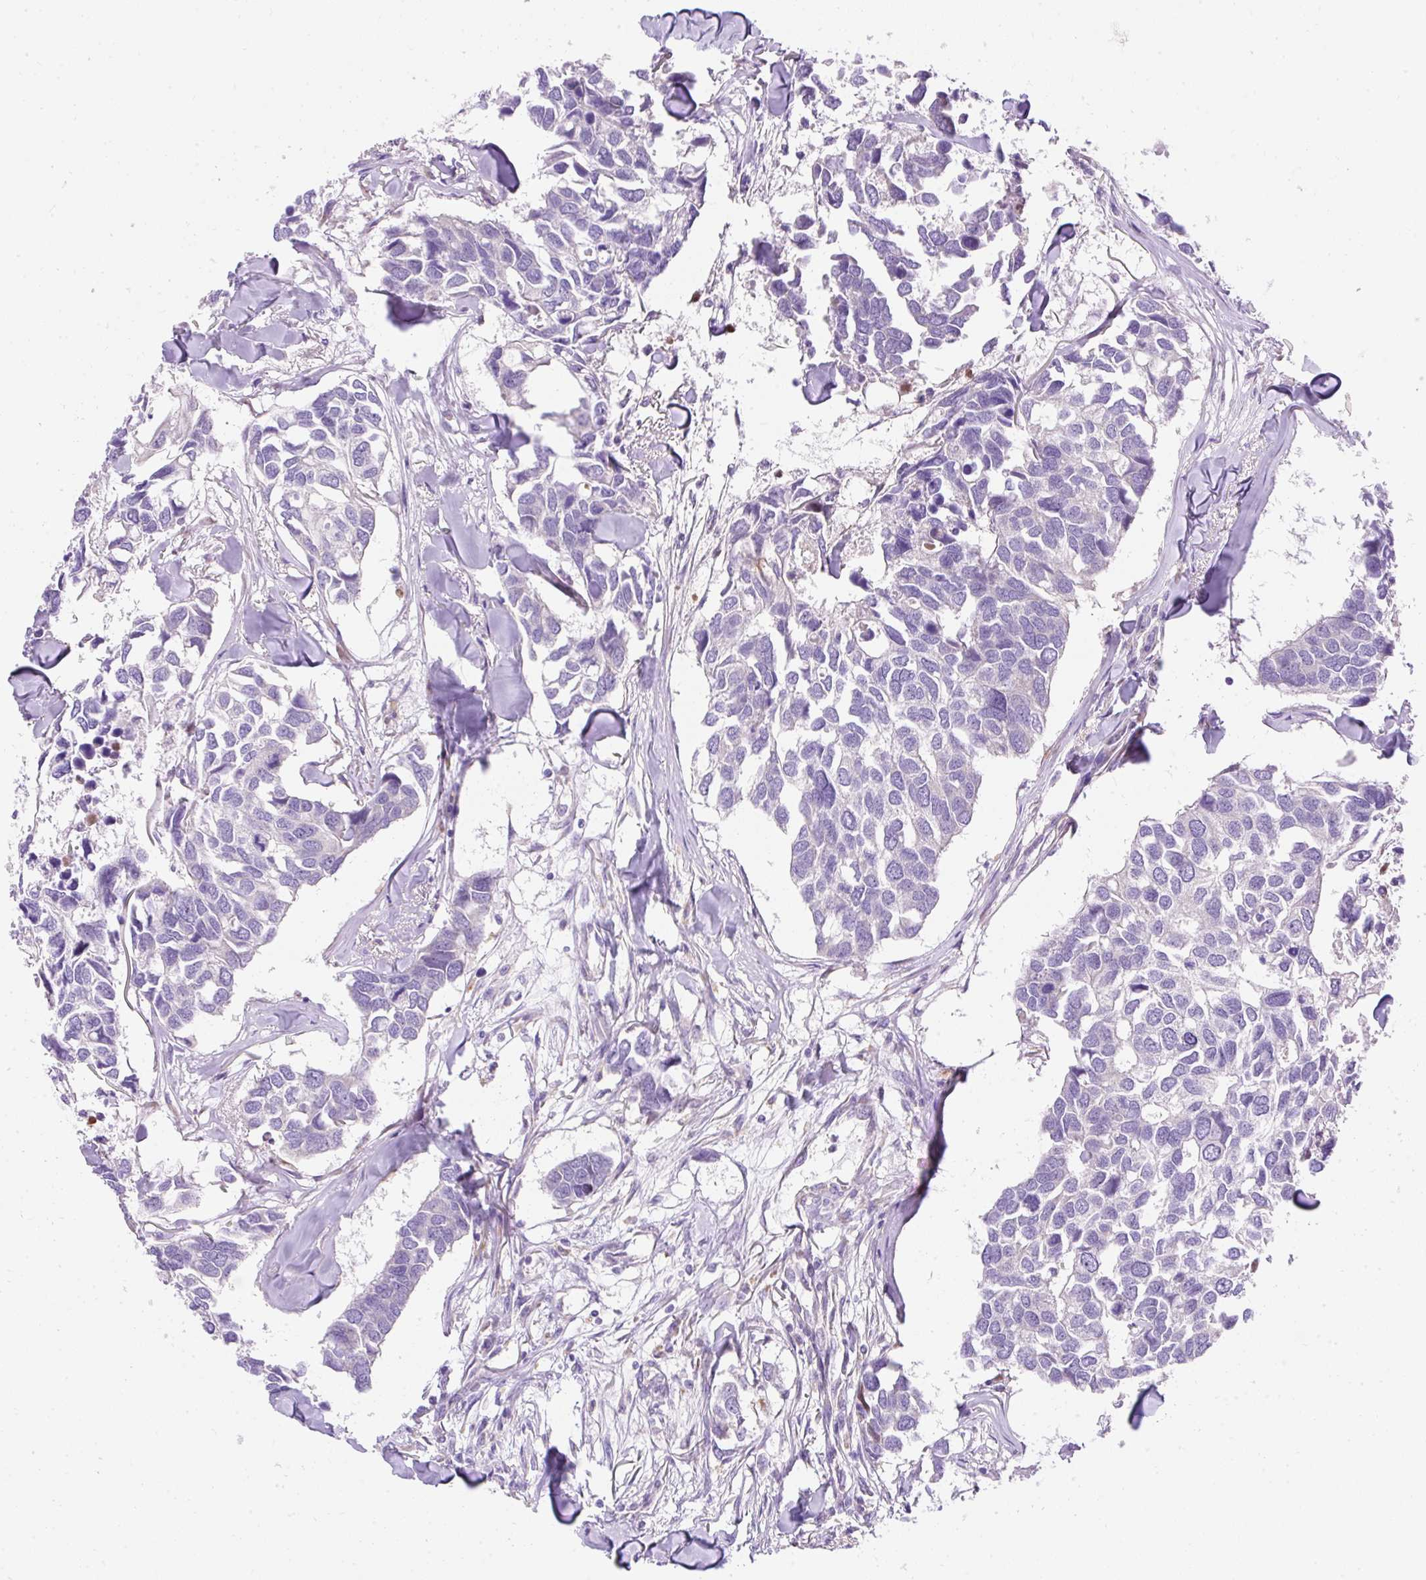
{"staining": {"intensity": "negative", "quantity": "none", "location": "none"}, "tissue": "breast cancer", "cell_type": "Tumor cells", "image_type": "cancer", "snomed": [{"axis": "morphology", "description": "Duct carcinoma"}, {"axis": "topography", "description": "Breast"}], "caption": "Breast cancer stained for a protein using immunohistochemistry exhibits no positivity tumor cells.", "gene": "OR4K15", "patient": {"sex": "female", "age": 83}}